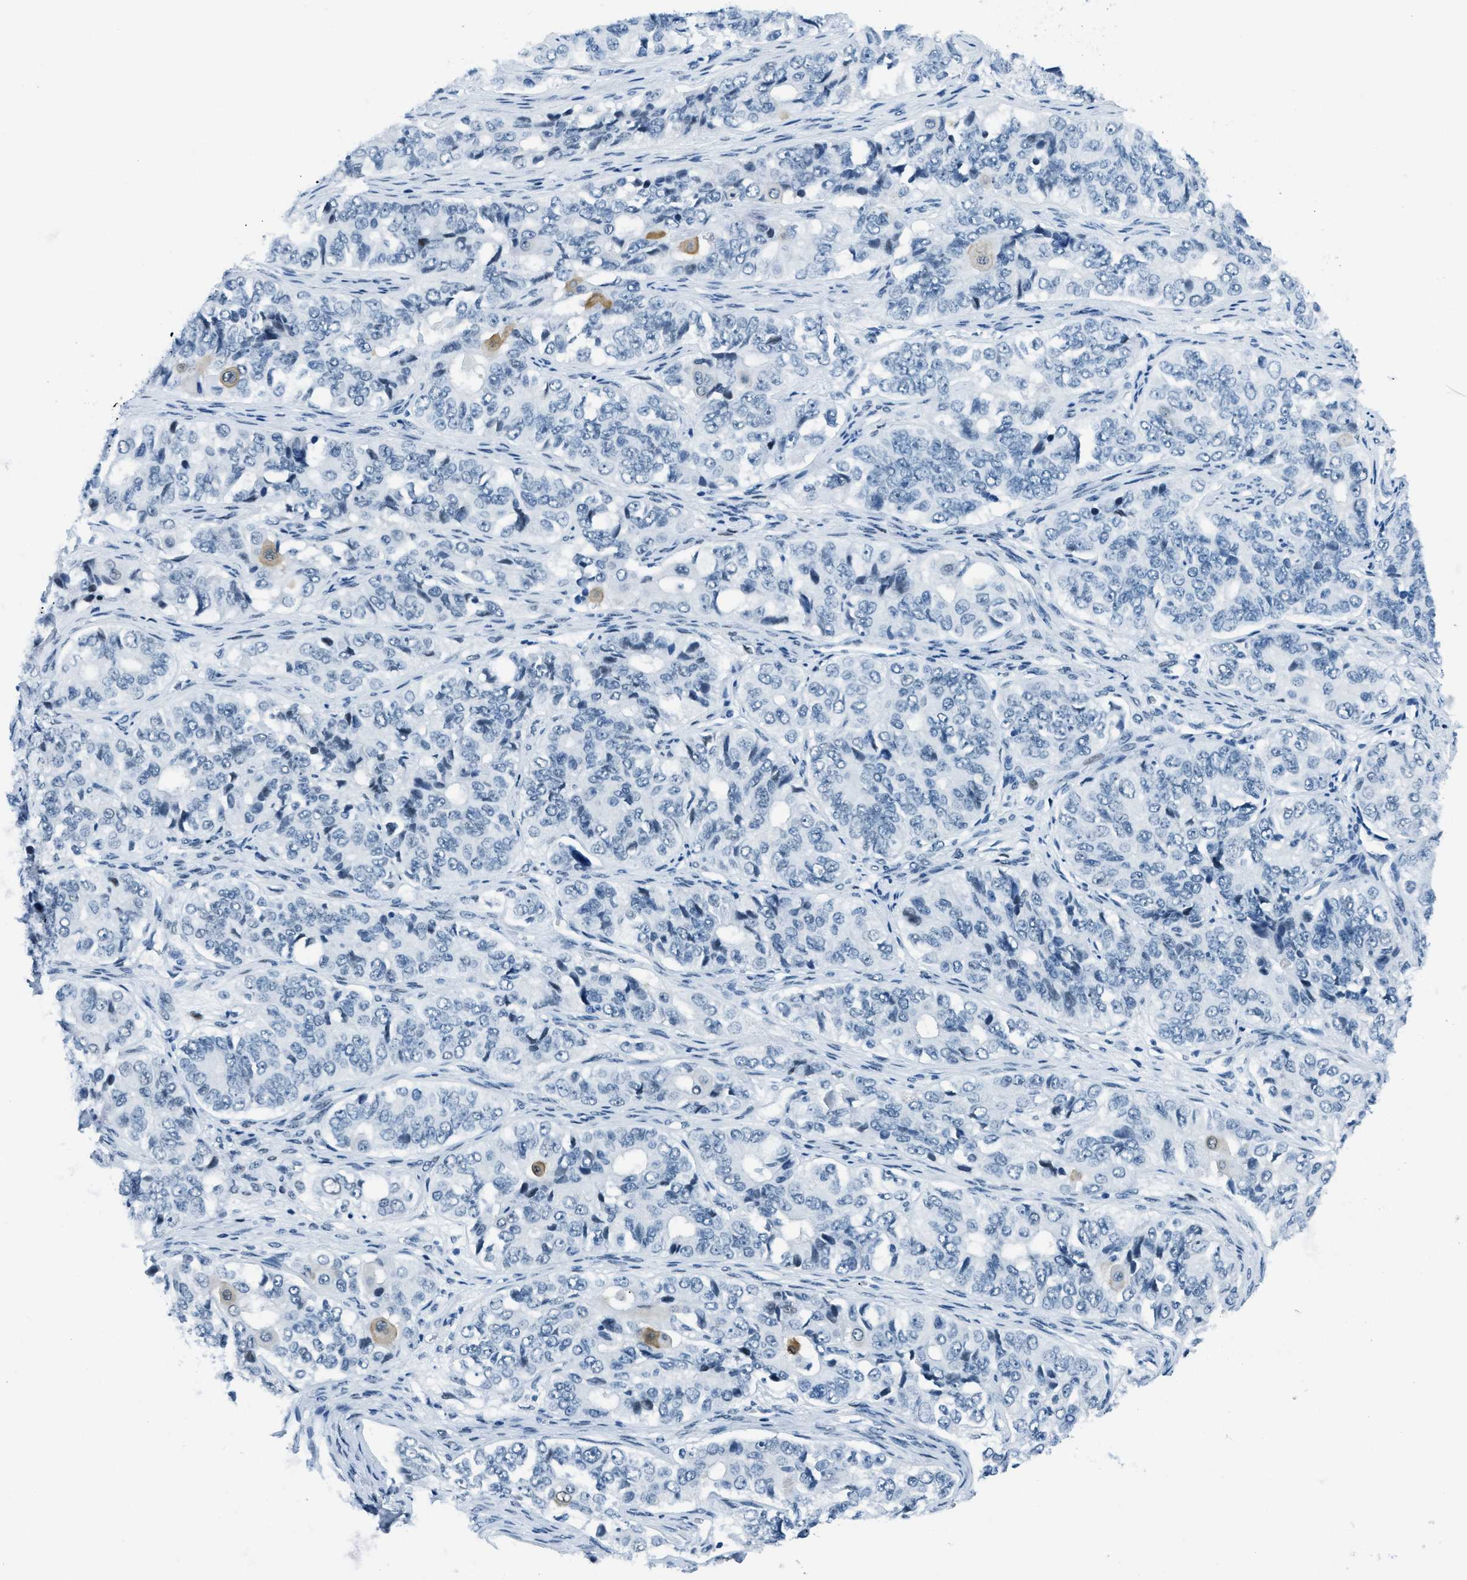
{"staining": {"intensity": "moderate", "quantity": "<25%", "location": "cytoplasmic/membranous"}, "tissue": "ovarian cancer", "cell_type": "Tumor cells", "image_type": "cancer", "snomed": [{"axis": "morphology", "description": "Carcinoma, endometroid"}, {"axis": "topography", "description": "Ovary"}], "caption": "Approximately <25% of tumor cells in endometroid carcinoma (ovarian) display moderate cytoplasmic/membranous protein expression as visualized by brown immunohistochemical staining.", "gene": "PLA2G2A", "patient": {"sex": "female", "age": 51}}